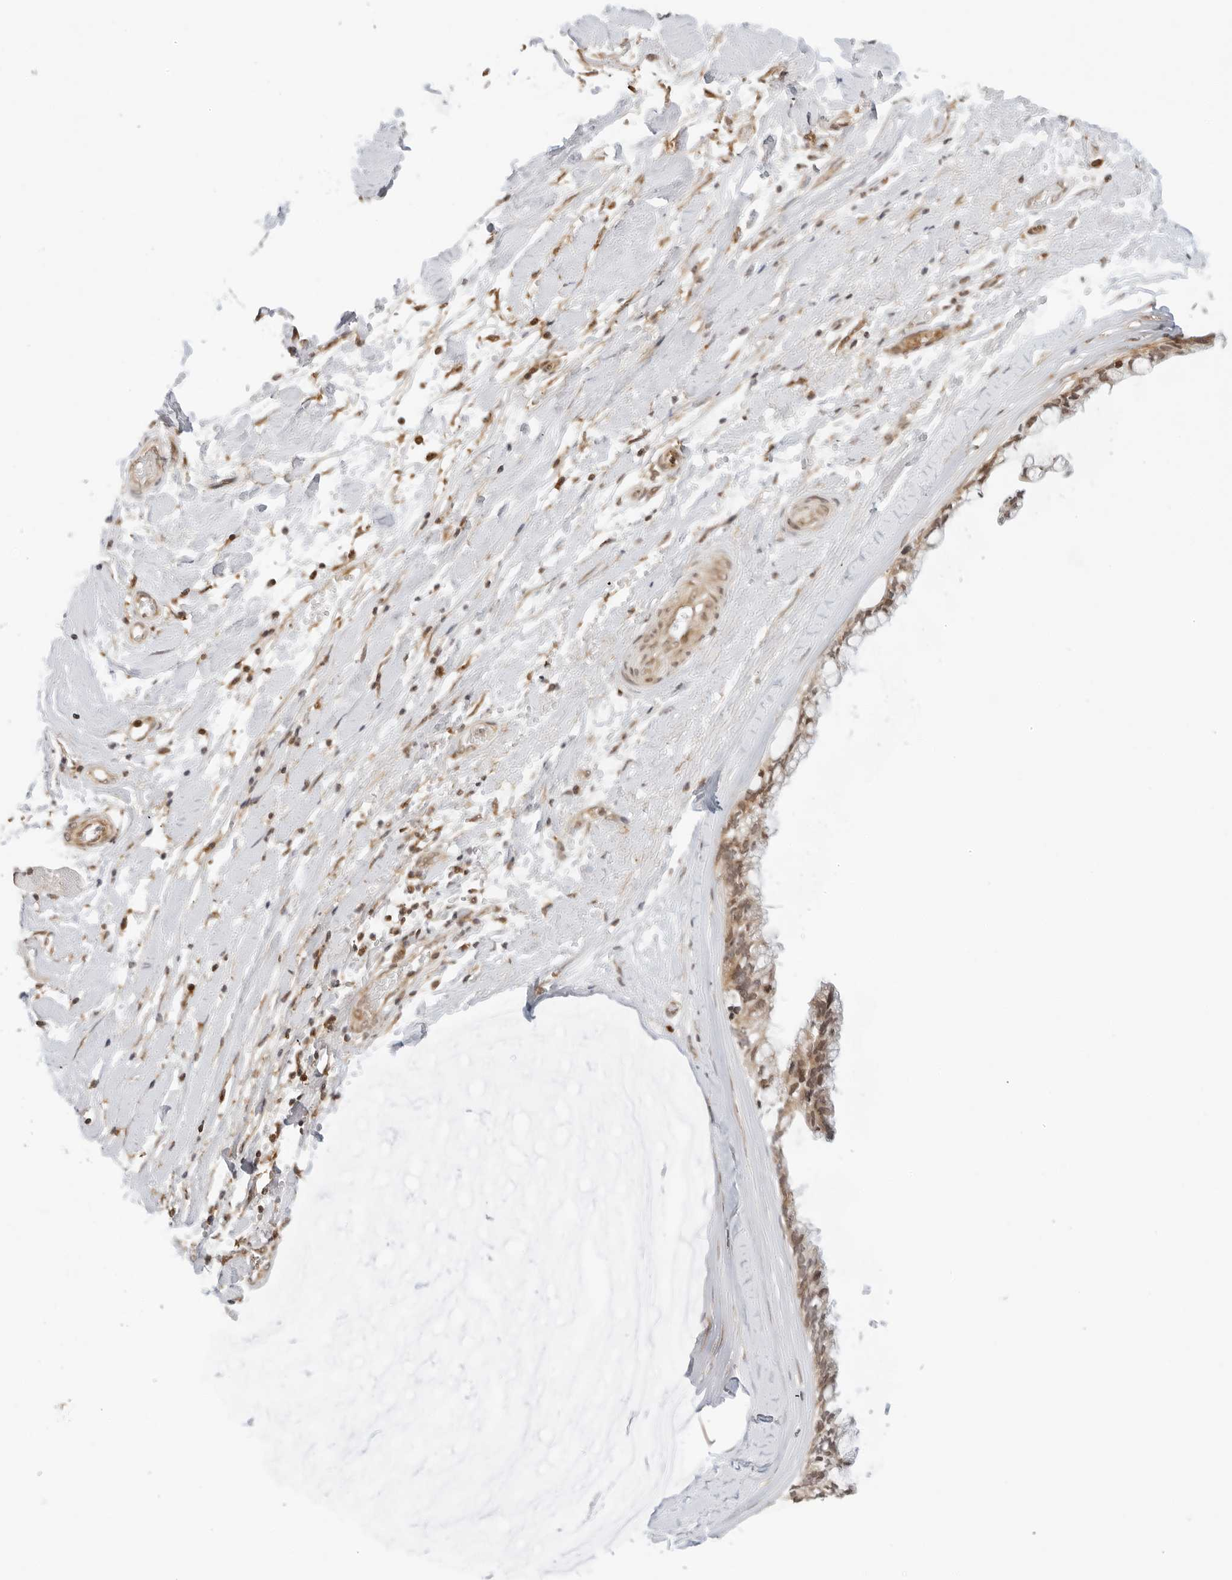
{"staining": {"intensity": "moderate", "quantity": ">75%", "location": "cytoplasmic/membranous,nuclear"}, "tissue": "ovarian cancer", "cell_type": "Tumor cells", "image_type": "cancer", "snomed": [{"axis": "morphology", "description": "Cystadenocarcinoma, mucinous, NOS"}, {"axis": "topography", "description": "Ovary"}], "caption": "Ovarian cancer stained with DAB (3,3'-diaminobenzidine) immunohistochemistry displays medium levels of moderate cytoplasmic/membranous and nuclear staining in approximately >75% of tumor cells. The protein is stained brown, and the nuclei are stained in blue (DAB IHC with brightfield microscopy, high magnification).", "gene": "RC3H1", "patient": {"sex": "female", "age": 39}}